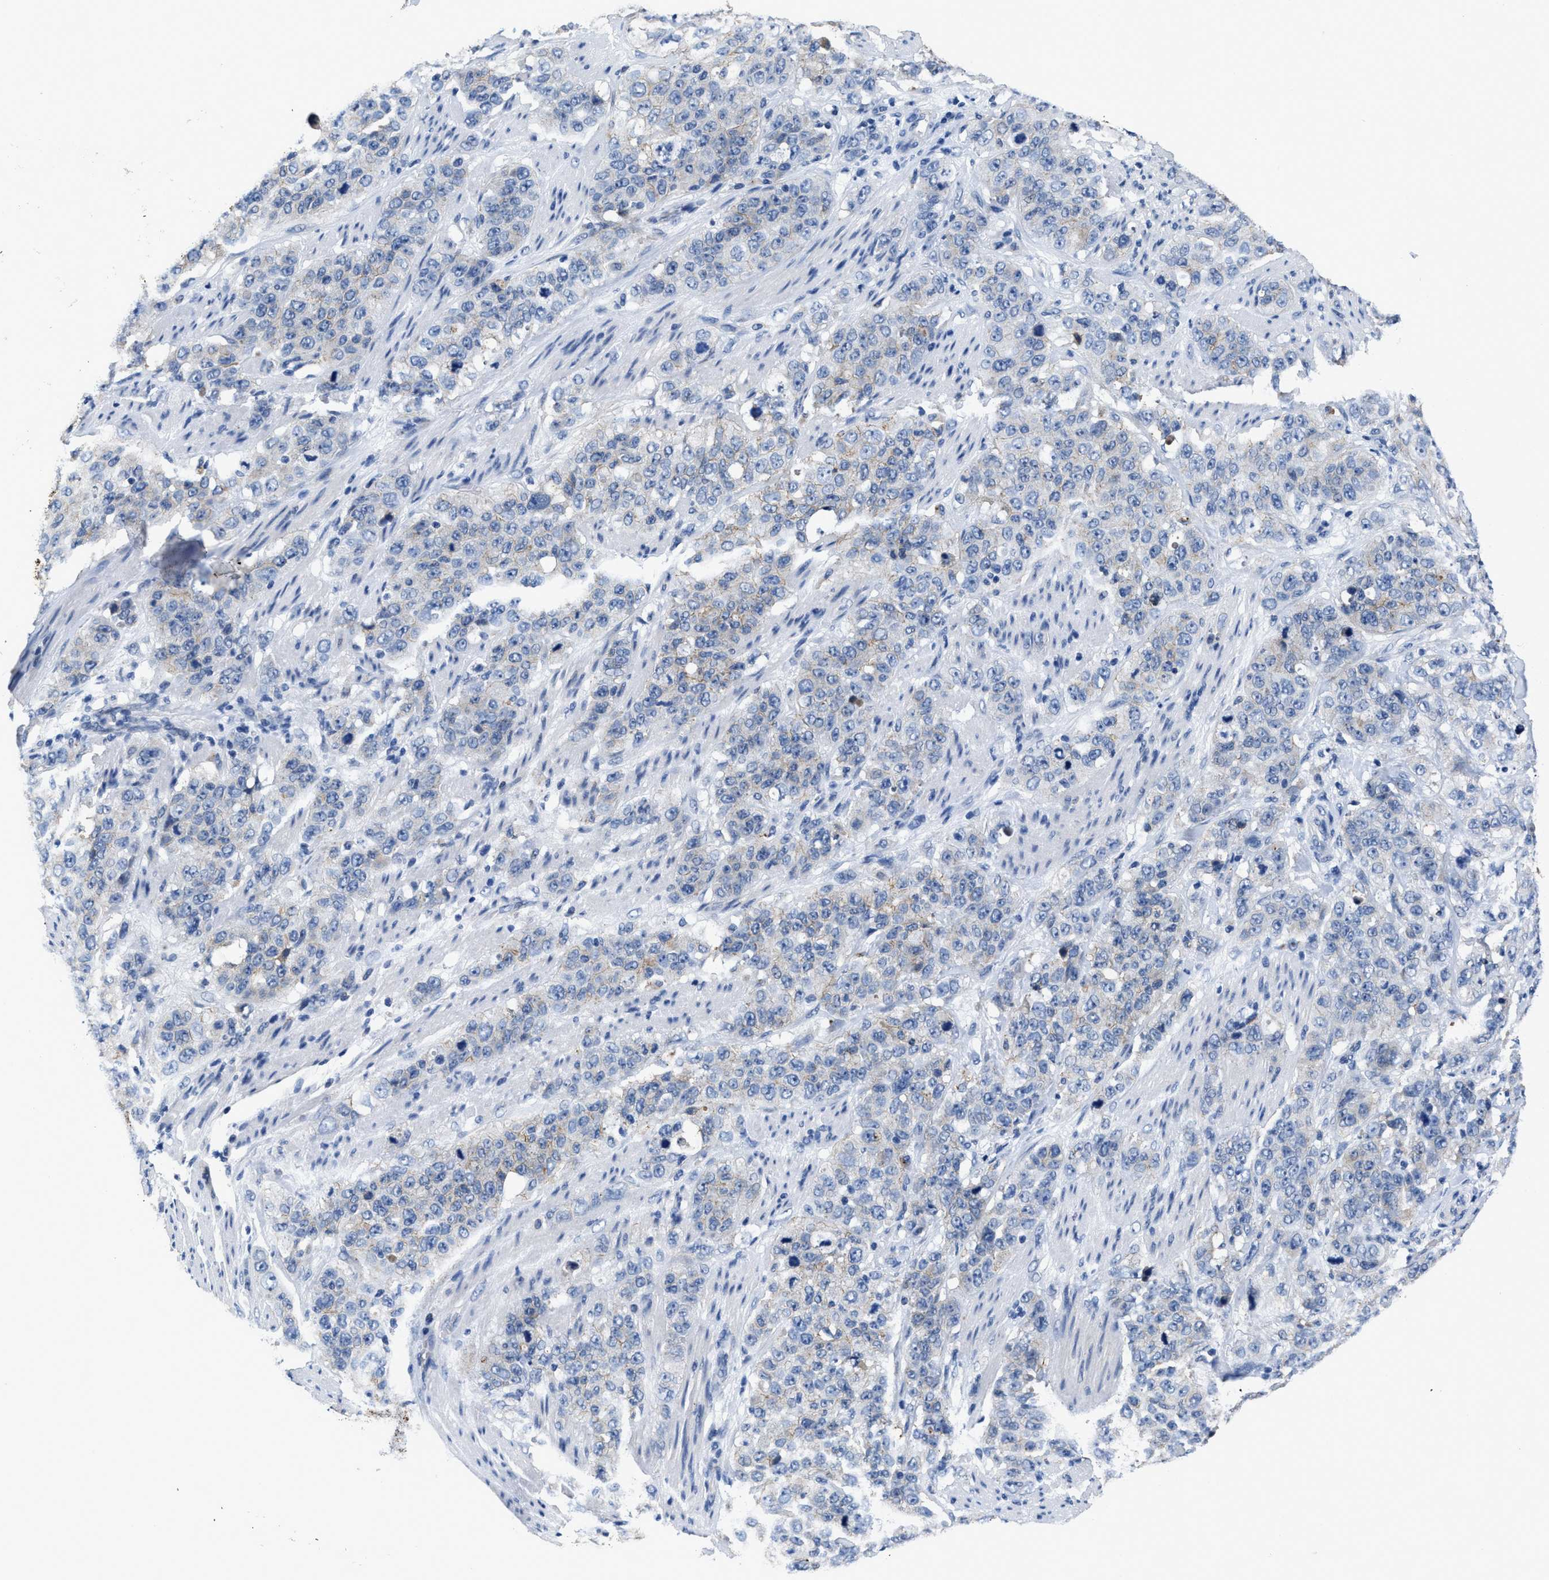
{"staining": {"intensity": "negative", "quantity": "none", "location": "none"}, "tissue": "stomach cancer", "cell_type": "Tumor cells", "image_type": "cancer", "snomed": [{"axis": "morphology", "description": "Adenocarcinoma, NOS"}, {"axis": "topography", "description": "Stomach"}], "caption": "High magnification brightfield microscopy of stomach cancer (adenocarcinoma) stained with DAB (3,3'-diaminobenzidine) (brown) and counterstained with hematoxylin (blue): tumor cells show no significant staining. The staining was performed using DAB to visualize the protein expression in brown, while the nuclei were stained in blue with hematoxylin (Magnification: 20x).", "gene": "GHITM", "patient": {"sex": "male", "age": 48}}